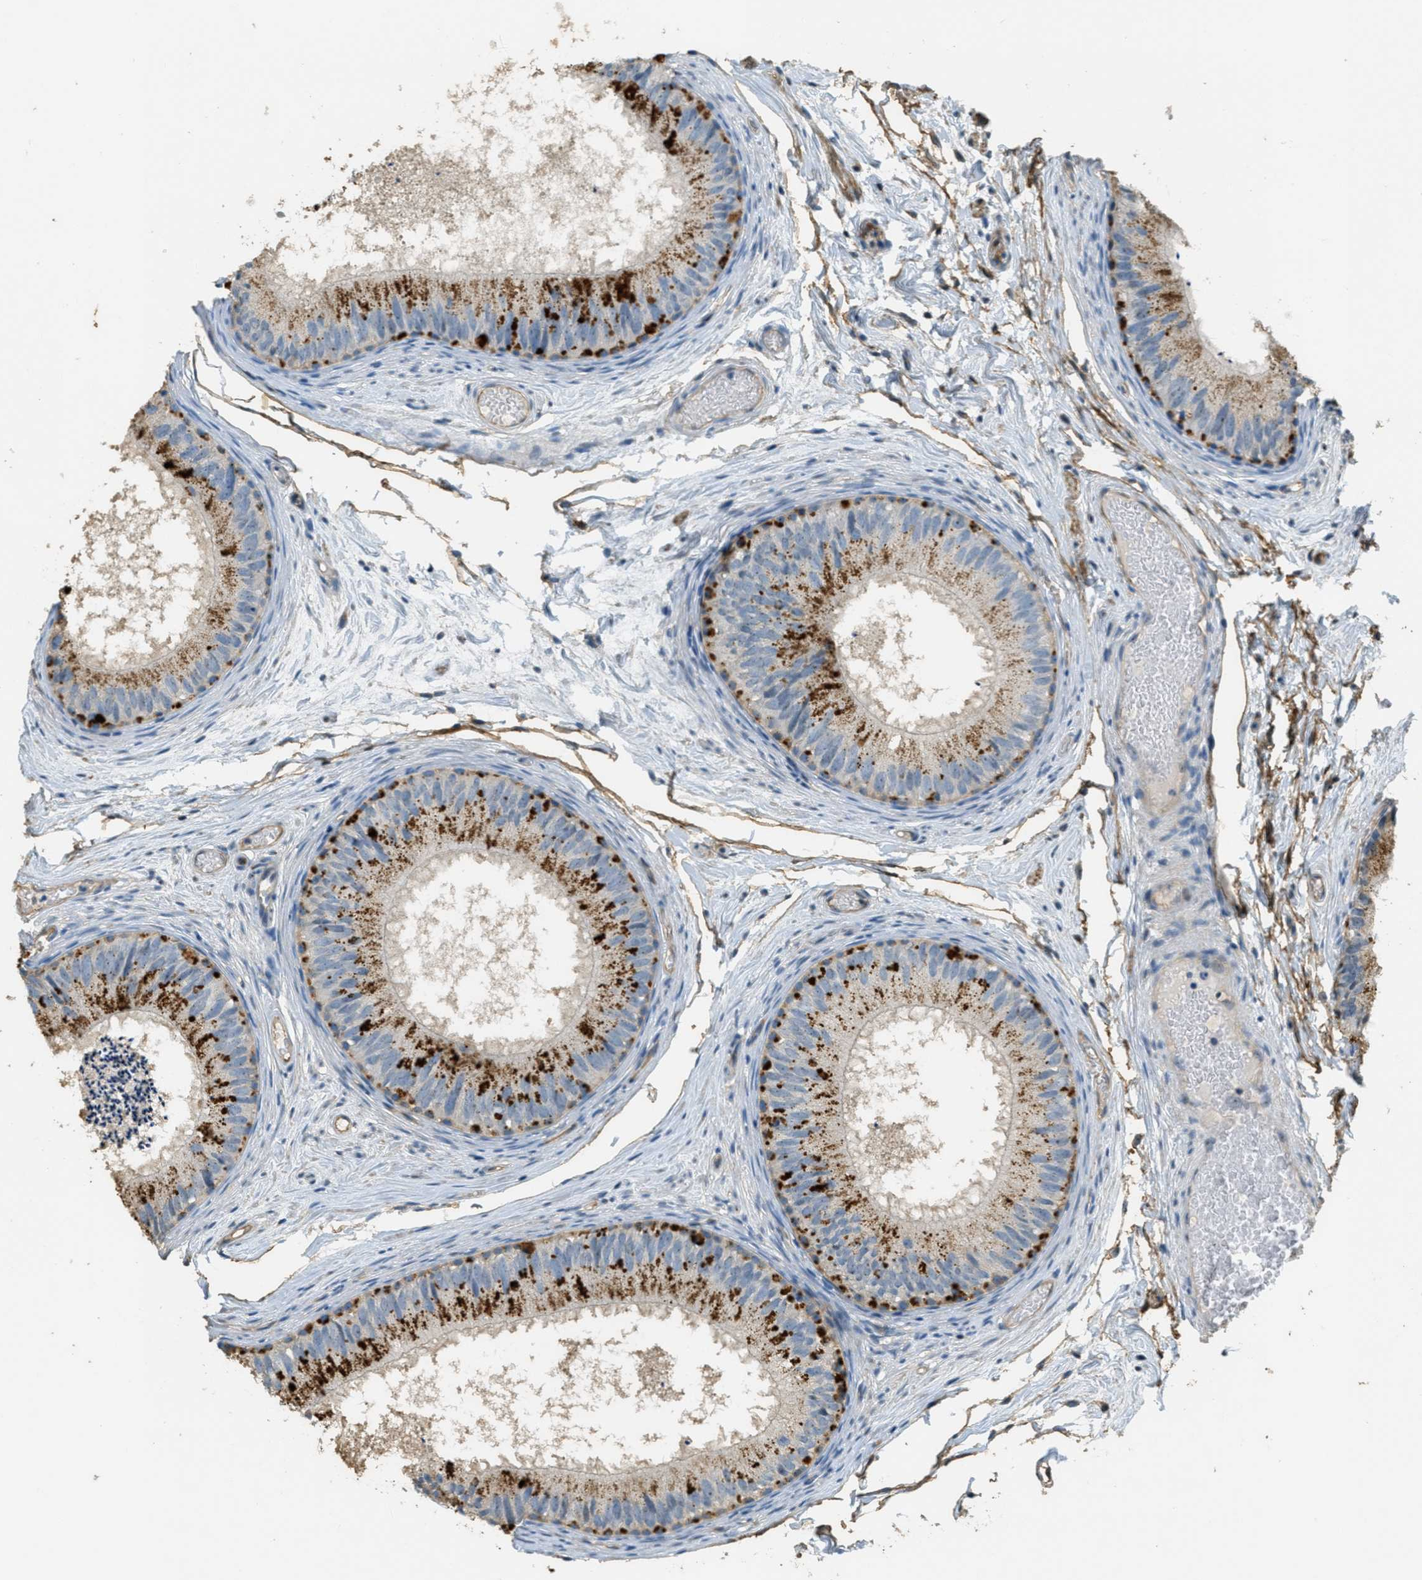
{"staining": {"intensity": "moderate", "quantity": "25%-75%", "location": "cytoplasmic/membranous,nuclear"}, "tissue": "epididymis", "cell_type": "Glandular cells", "image_type": "normal", "snomed": [{"axis": "morphology", "description": "Normal tissue, NOS"}, {"axis": "topography", "description": "Epididymis"}], "caption": "IHC of benign epididymis displays medium levels of moderate cytoplasmic/membranous,nuclear positivity in approximately 25%-75% of glandular cells.", "gene": "OSMR", "patient": {"sex": "male", "age": 46}}